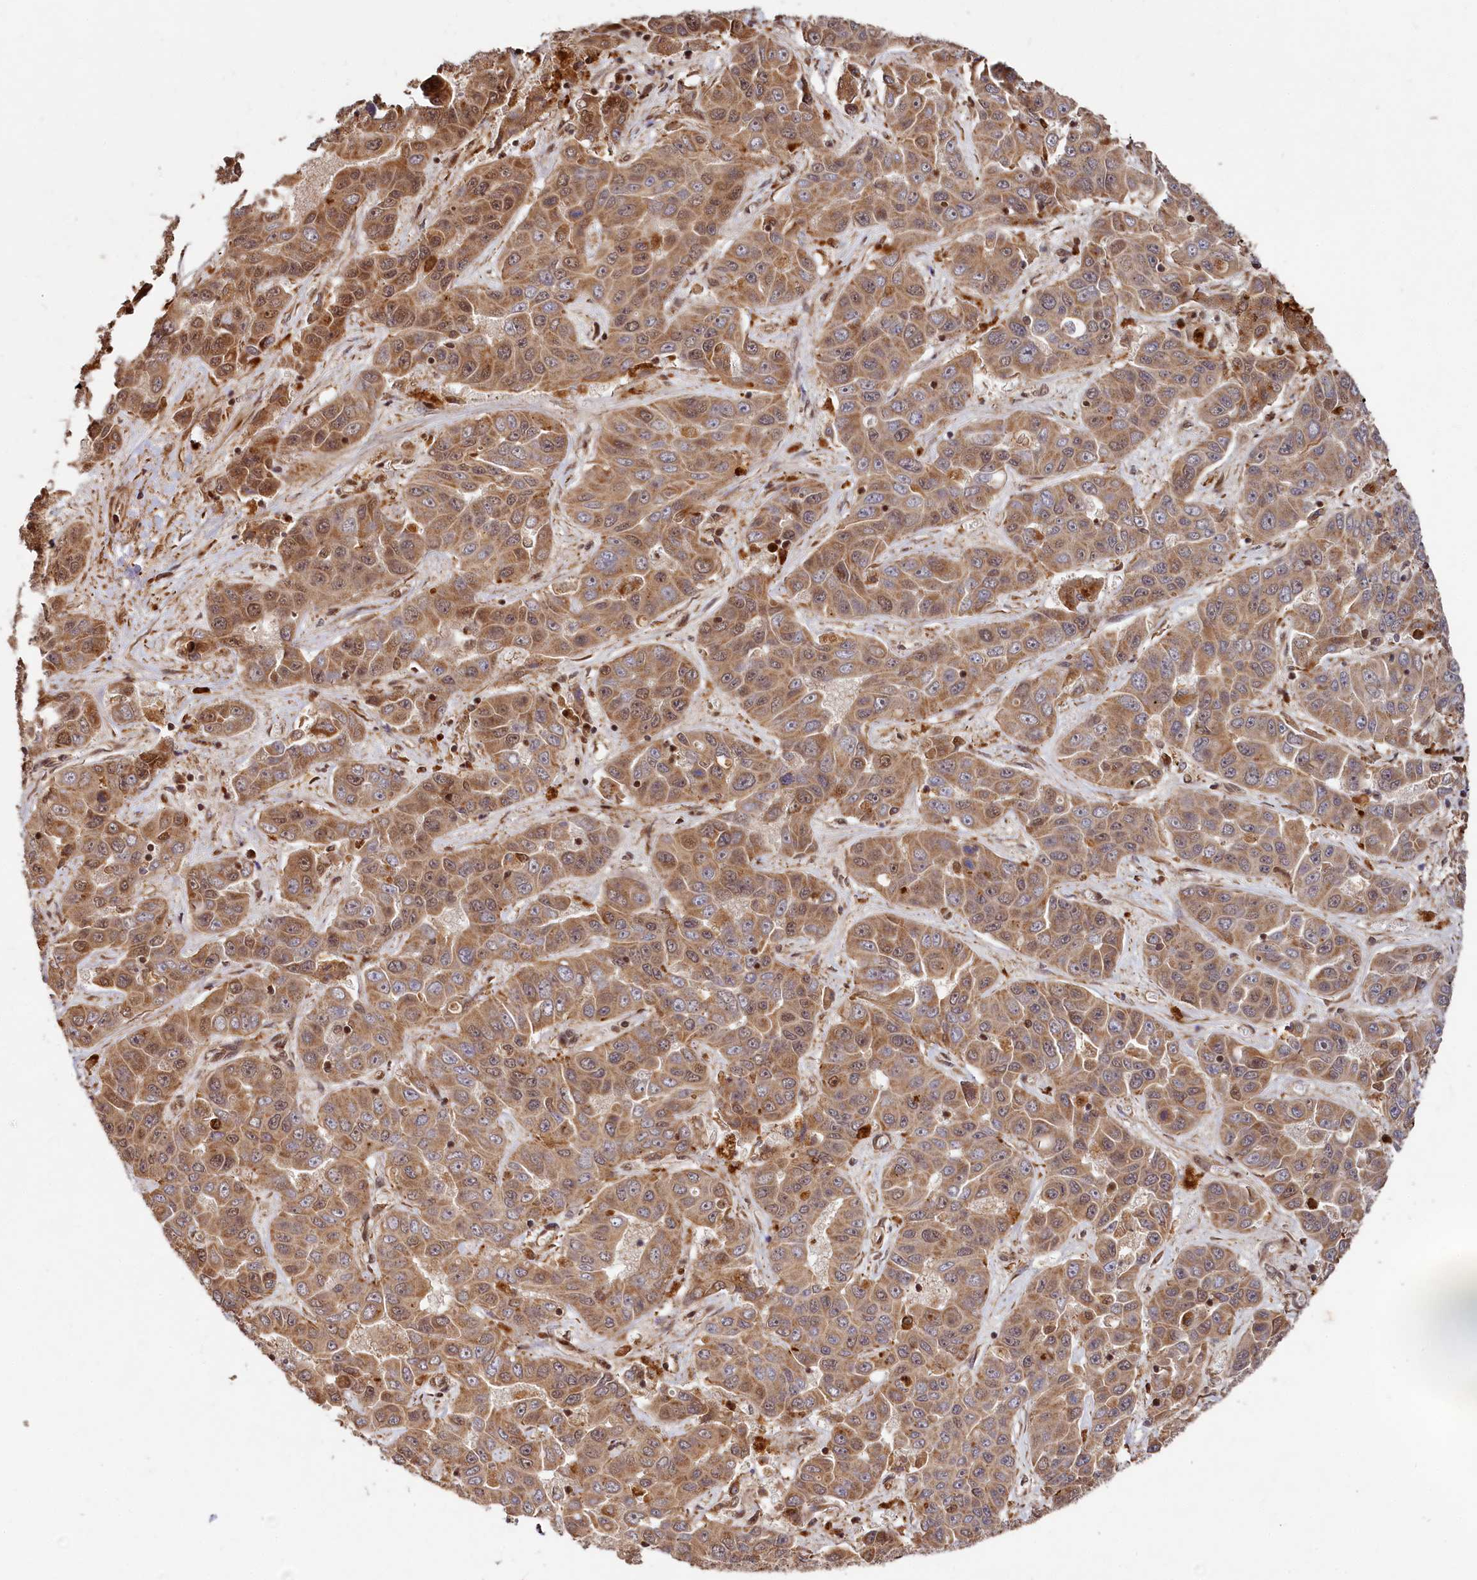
{"staining": {"intensity": "moderate", "quantity": ">75%", "location": "cytoplasmic/membranous,nuclear"}, "tissue": "liver cancer", "cell_type": "Tumor cells", "image_type": "cancer", "snomed": [{"axis": "morphology", "description": "Cholangiocarcinoma"}, {"axis": "topography", "description": "Liver"}], "caption": "Liver cancer stained for a protein shows moderate cytoplasmic/membranous and nuclear positivity in tumor cells. (brown staining indicates protein expression, while blue staining denotes nuclei).", "gene": "TRIM23", "patient": {"sex": "female", "age": 52}}